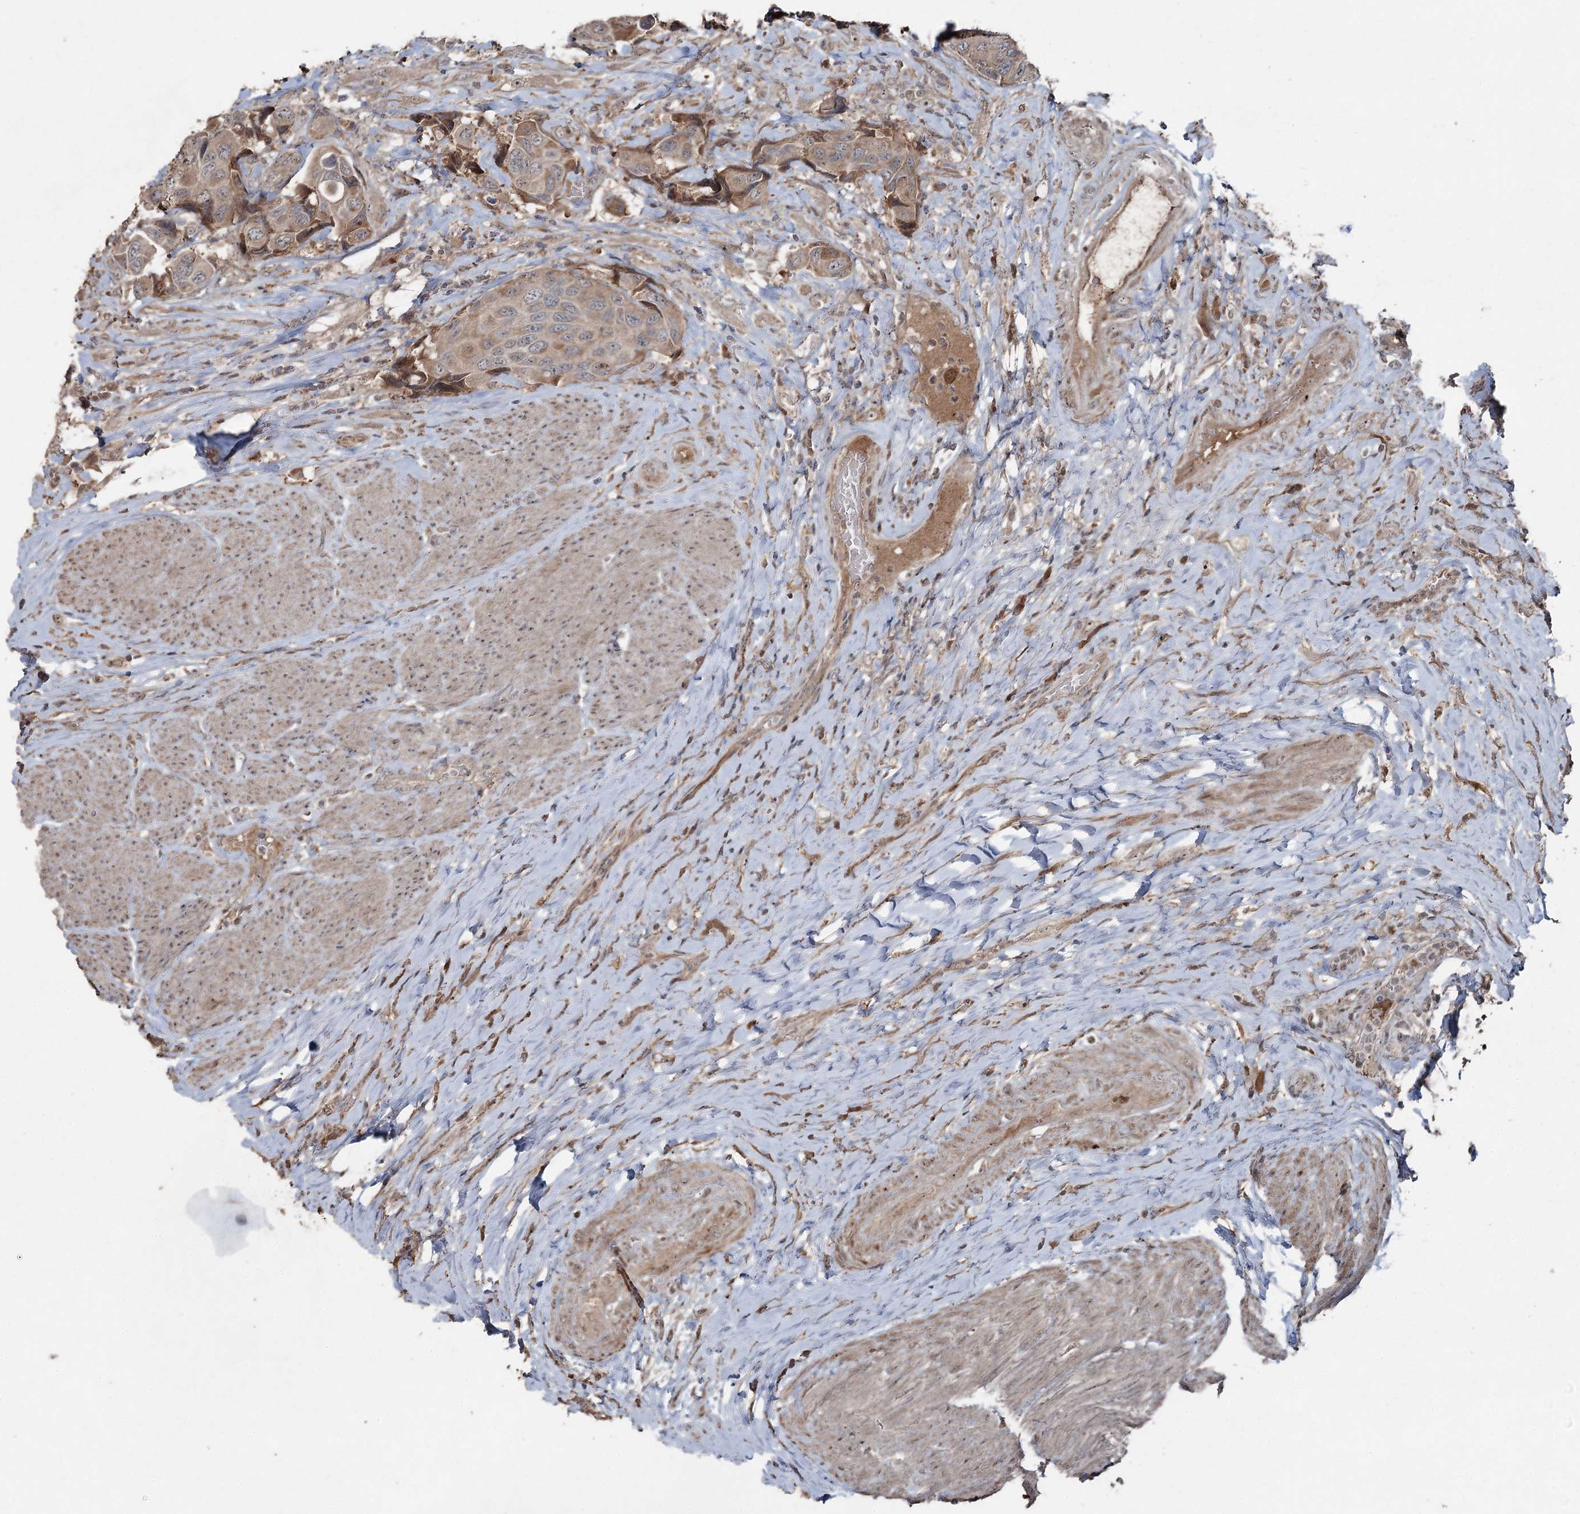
{"staining": {"intensity": "weak", "quantity": ">75%", "location": "cytoplasmic/membranous"}, "tissue": "urothelial cancer", "cell_type": "Tumor cells", "image_type": "cancer", "snomed": [{"axis": "morphology", "description": "Urothelial carcinoma, High grade"}, {"axis": "topography", "description": "Urinary bladder"}], "caption": "Tumor cells reveal low levels of weak cytoplasmic/membranous expression in approximately >75% of cells in human urothelial carcinoma (high-grade).", "gene": "MAPK8IP2", "patient": {"sex": "male", "age": 74}}